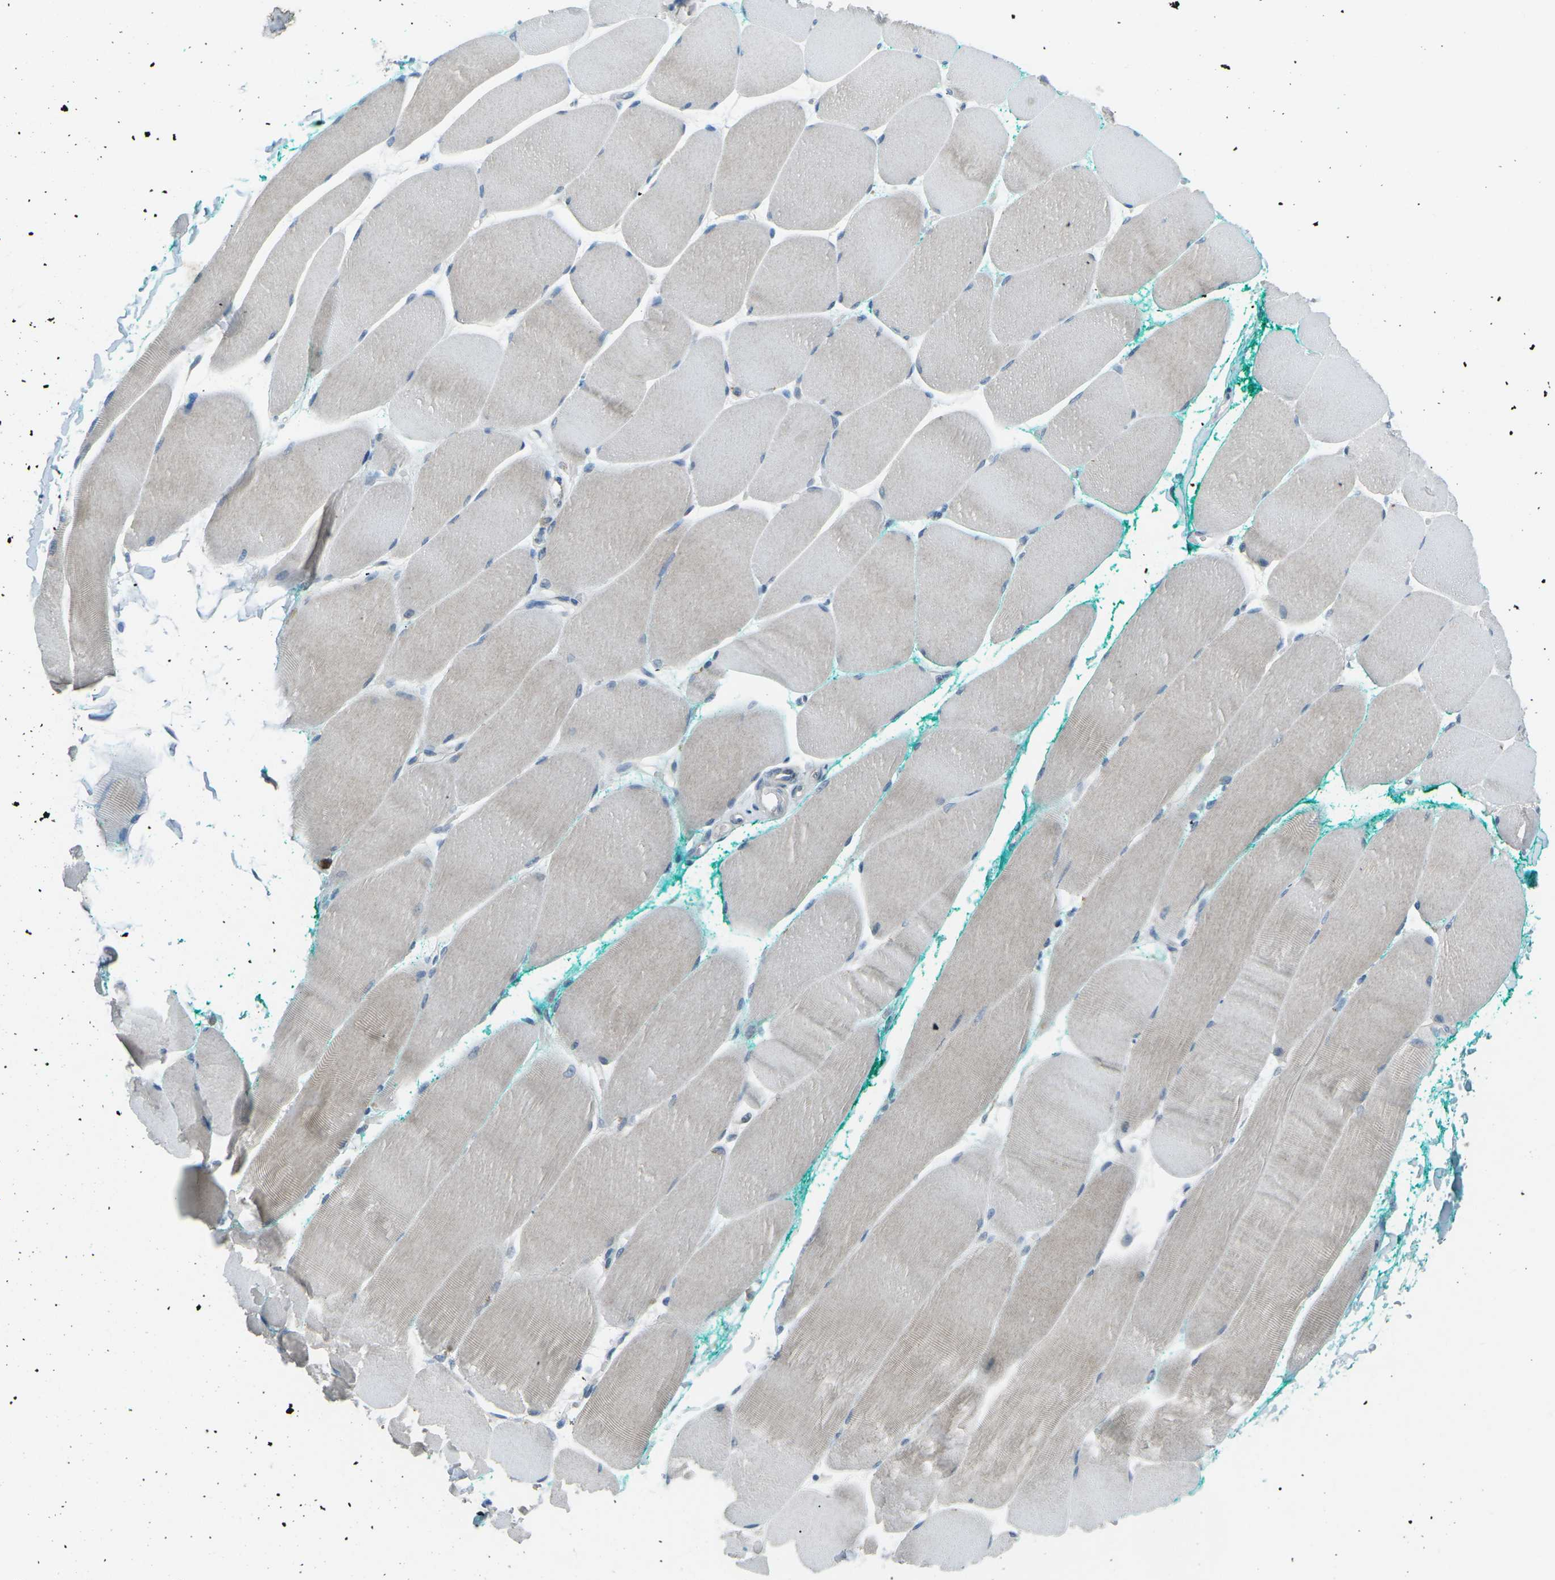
{"staining": {"intensity": "negative", "quantity": "none", "location": "none"}, "tissue": "skeletal muscle", "cell_type": "Myocytes", "image_type": "normal", "snomed": [{"axis": "morphology", "description": "Normal tissue, NOS"}, {"axis": "morphology", "description": "Squamous cell carcinoma, NOS"}, {"axis": "topography", "description": "Skeletal muscle"}], "caption": "Immunohistochemistry (IHC) of benign human skeletal muscle displays no expression in myocytes. (Brightfield microscopy of DAB (3,3'-diaminobenzidine) immunohistochemistry at high magnification).", "gene": "PRKCA", "patient": {"sex": "male", "age": 51}}